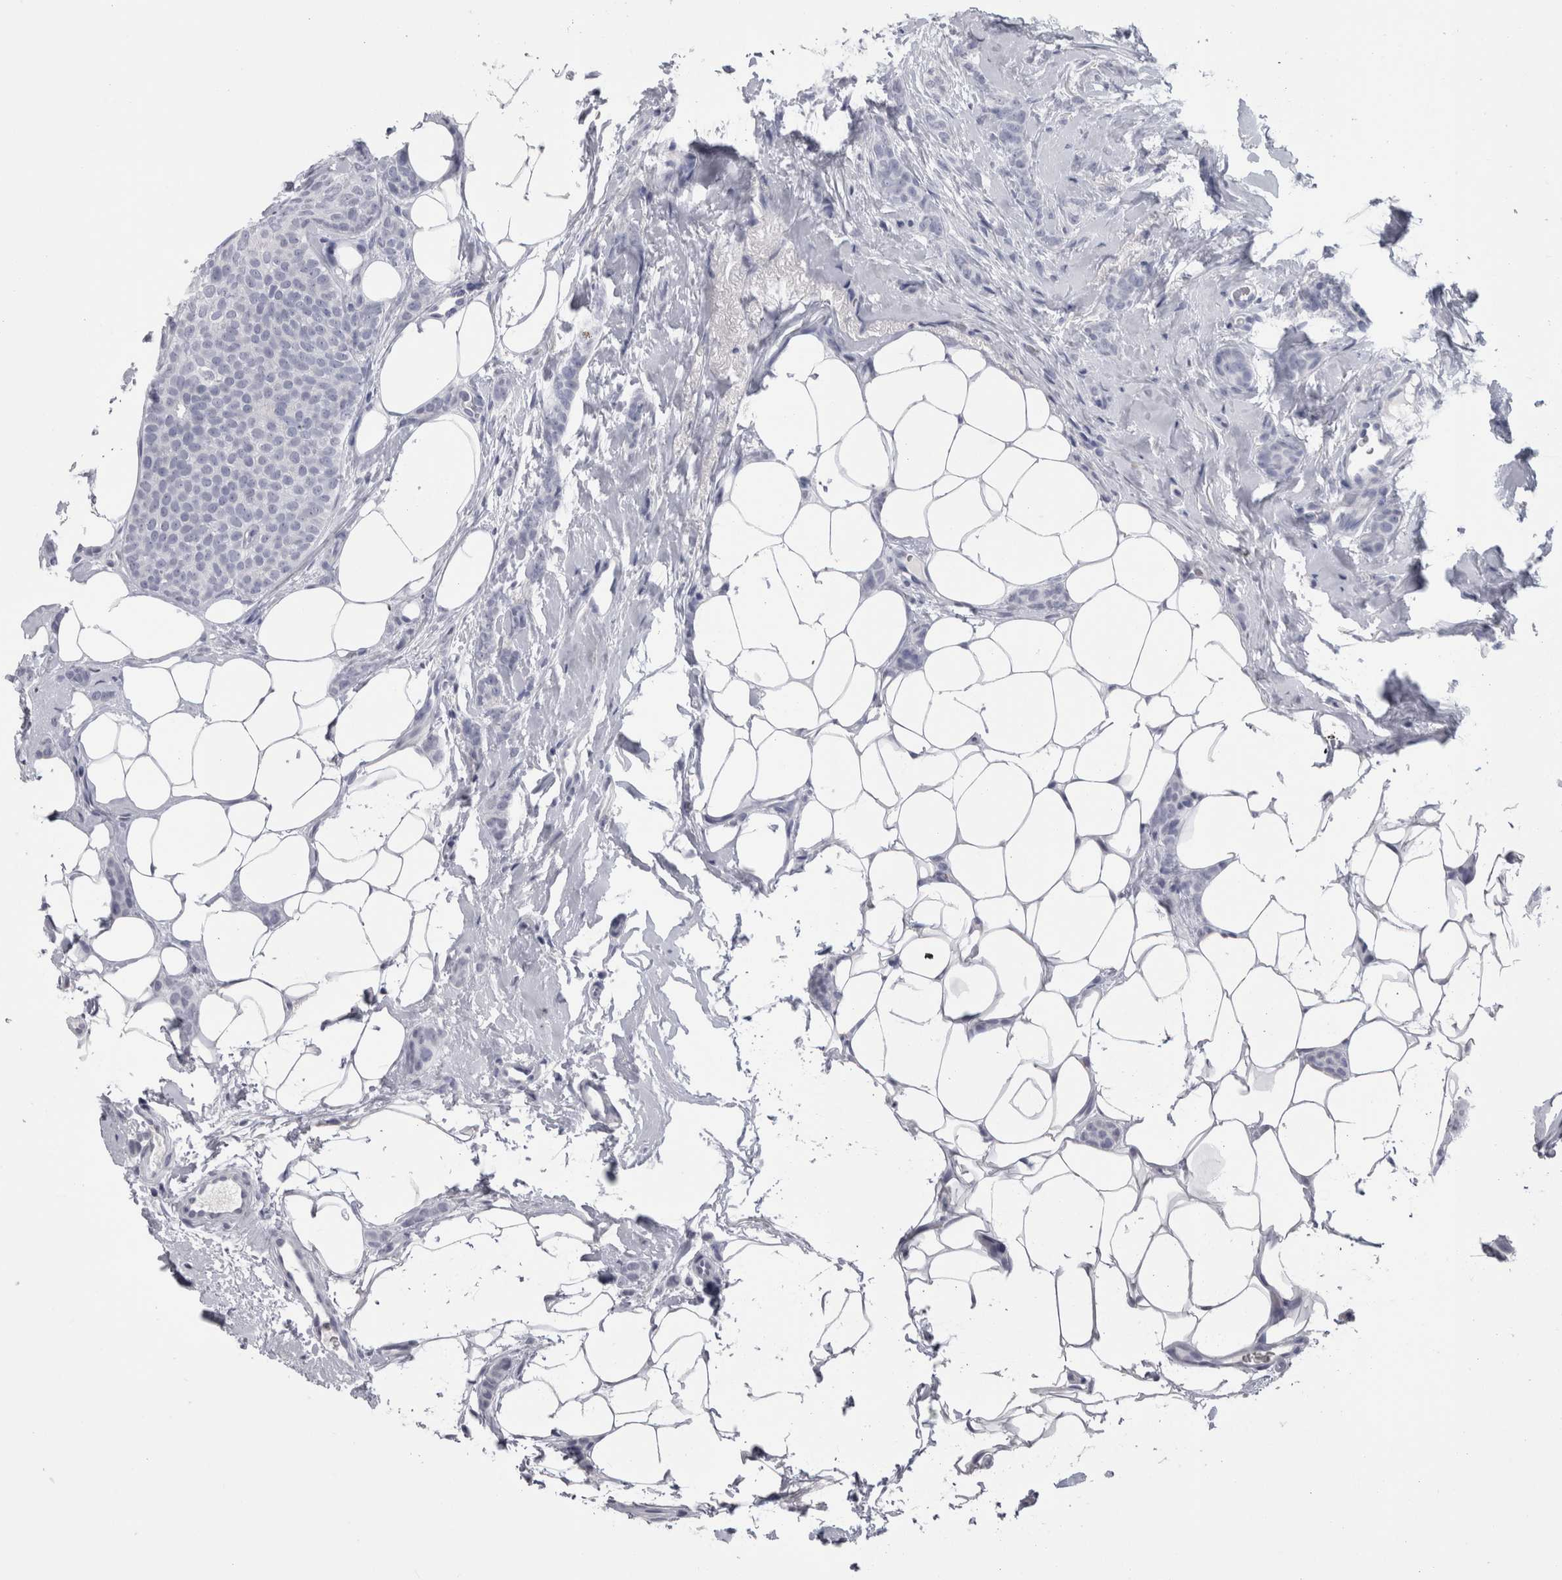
{"staining": {"intensity": "negative", "quantity": "none", "location": "none"}, "tissue": "breast cancer", "cell_type": "Tumor cells", "image_type": "cancer", "snomed": [{"axis": "morphology", "description": "Lobular carcinoma"}, {"axis": "topography", "description": "Skin"}, {"axis": "topography", "description": "Breast"}], "caption": "Tumor cells are negative for protein expression in human breast cancer (lobular carcinoma).", "gene": "PTH", "patient": {"sex": "female", "age": 46}}